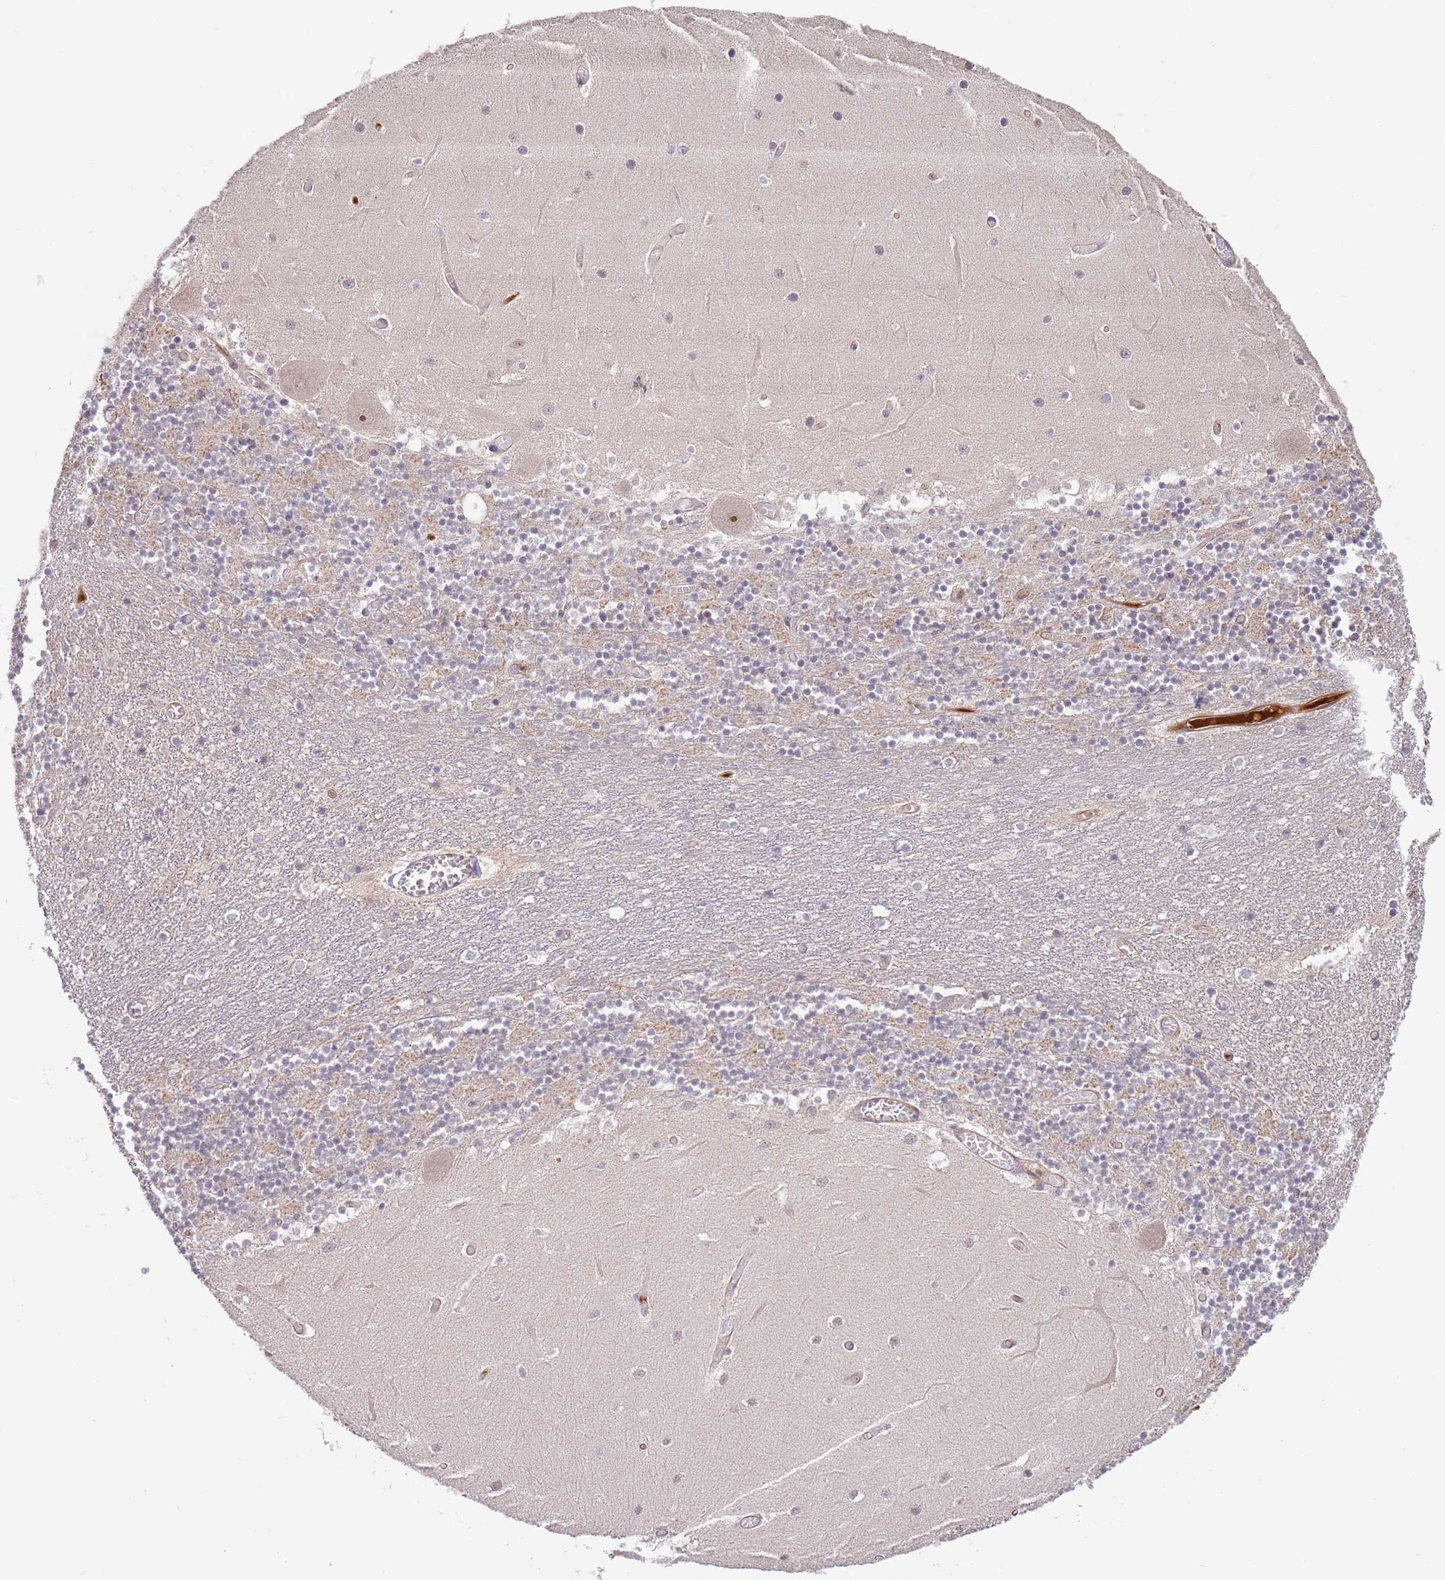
{"staining": {"intensity": "moderate", "quantity": "25%-75%", "location": "cytoplasmic/membranous"}, "tissue": "cerebellum", "cell_type": "Cells in granular layer", "image_type": "normal", "snomed": [{"axis": "morphology", "description": "Normal tissue, NOS"}, {"axis": "topography", "description": "Cerebellum"}], "caption": "Cerebellum stained with immunohistochemistry (IHC) shows moderate cytoplasmic/membranous positivity in approximately 25%-75% of cells in granular layer.", "gene": "SURF2", "patient": {"sex": "female", "age": 28}}